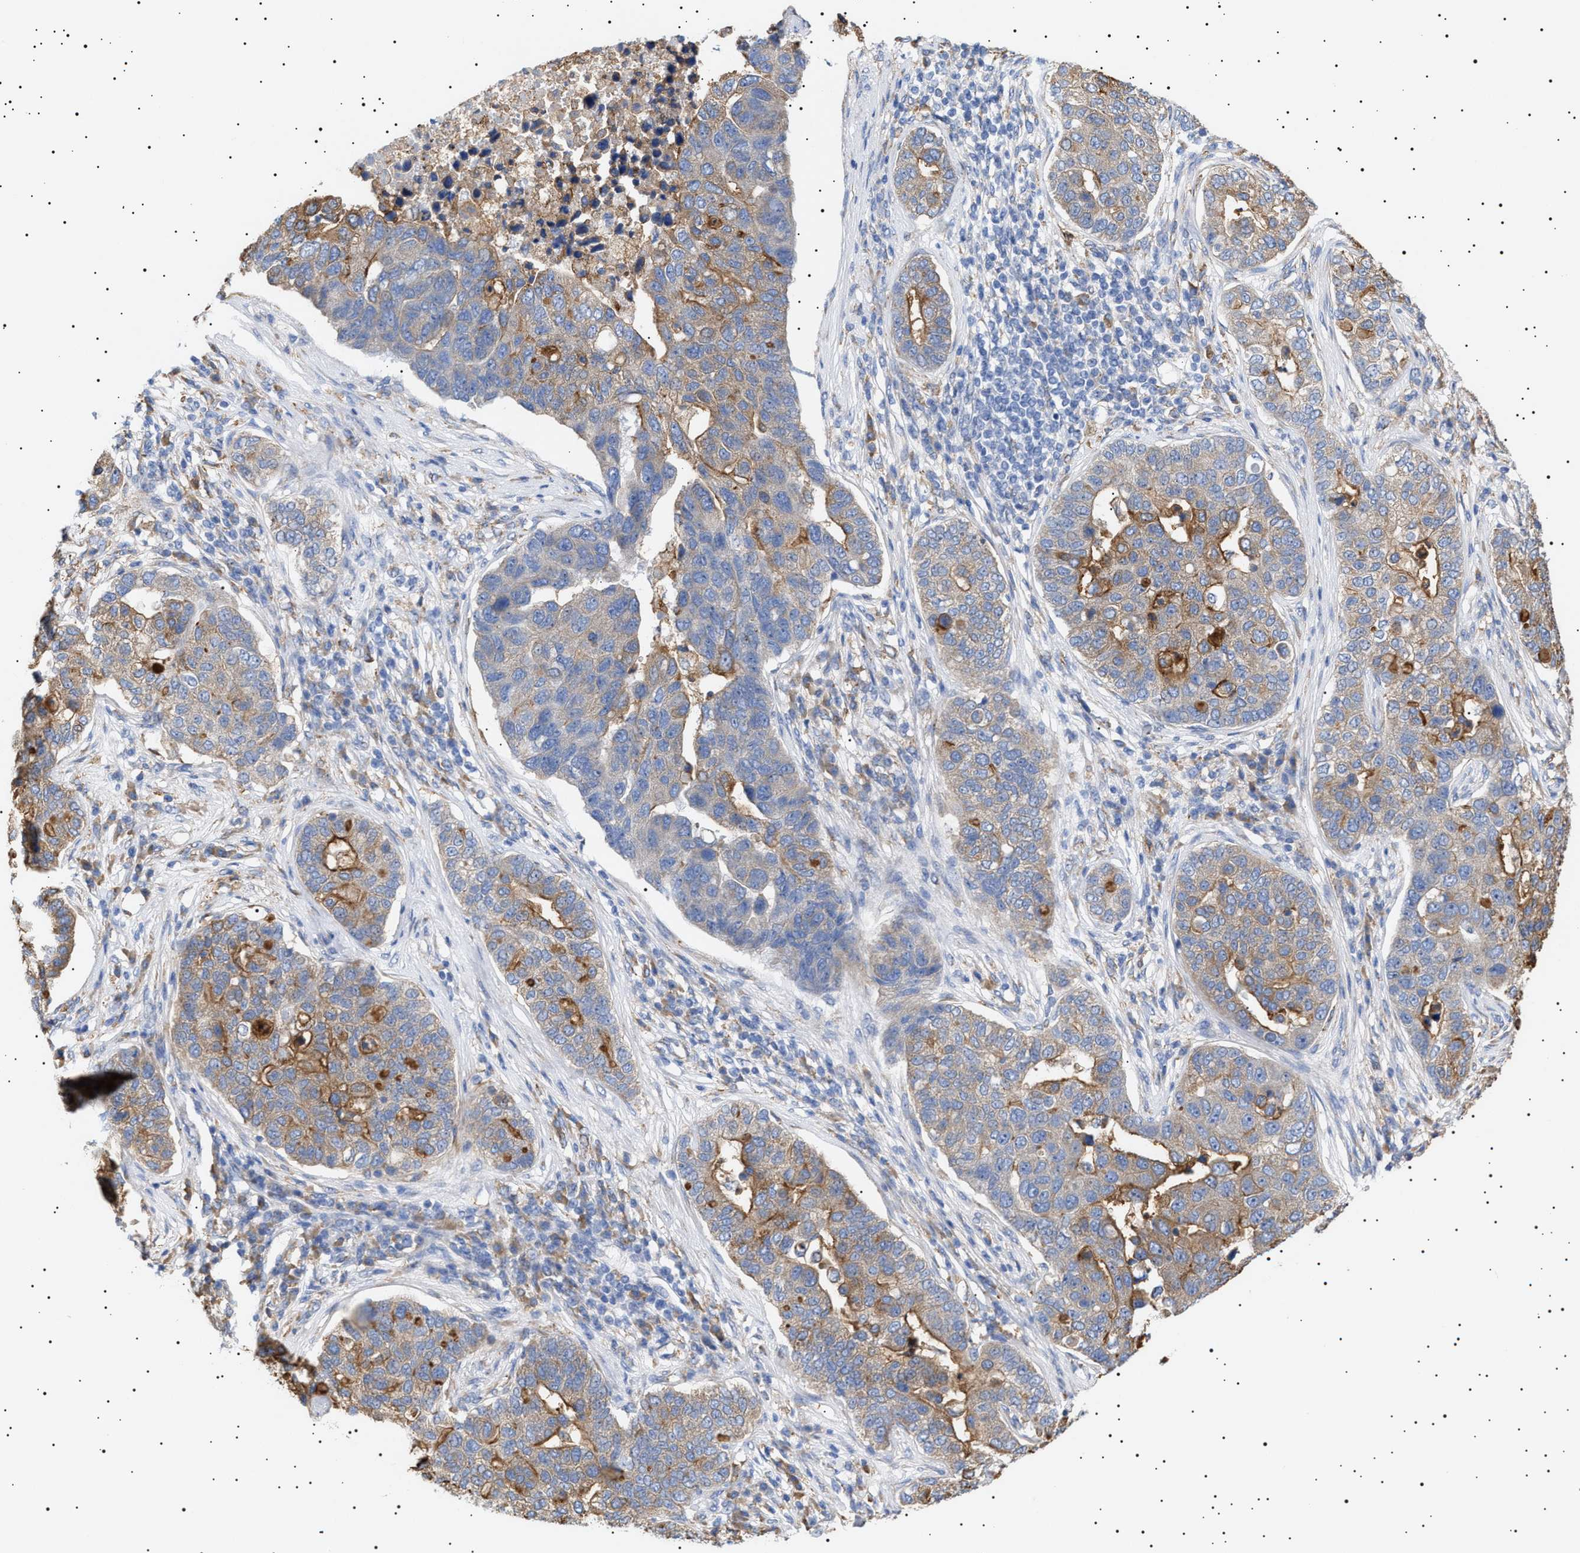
{"staining": {"intensity": "weak", "quantity": ">75%", "location": "cytoplasmic/membranous"}, "tissue": "pancreatic cancer", "cell_type": "Tumor cells", "image_type": "cancer", "snomed": [{"axis": "morphology", "description": "Adenocarcinoma, NOS"}, {"axis": "topography", "description": "Pancreas"}], "caption": "This image shows IHC staining of pancreatic cancer, with low weak cytoplasmic/membranous positivity in approximately >75% of tumor cells.", "gene": "ERCC6L2", "patient": {"sex": "female", "age": 61}}